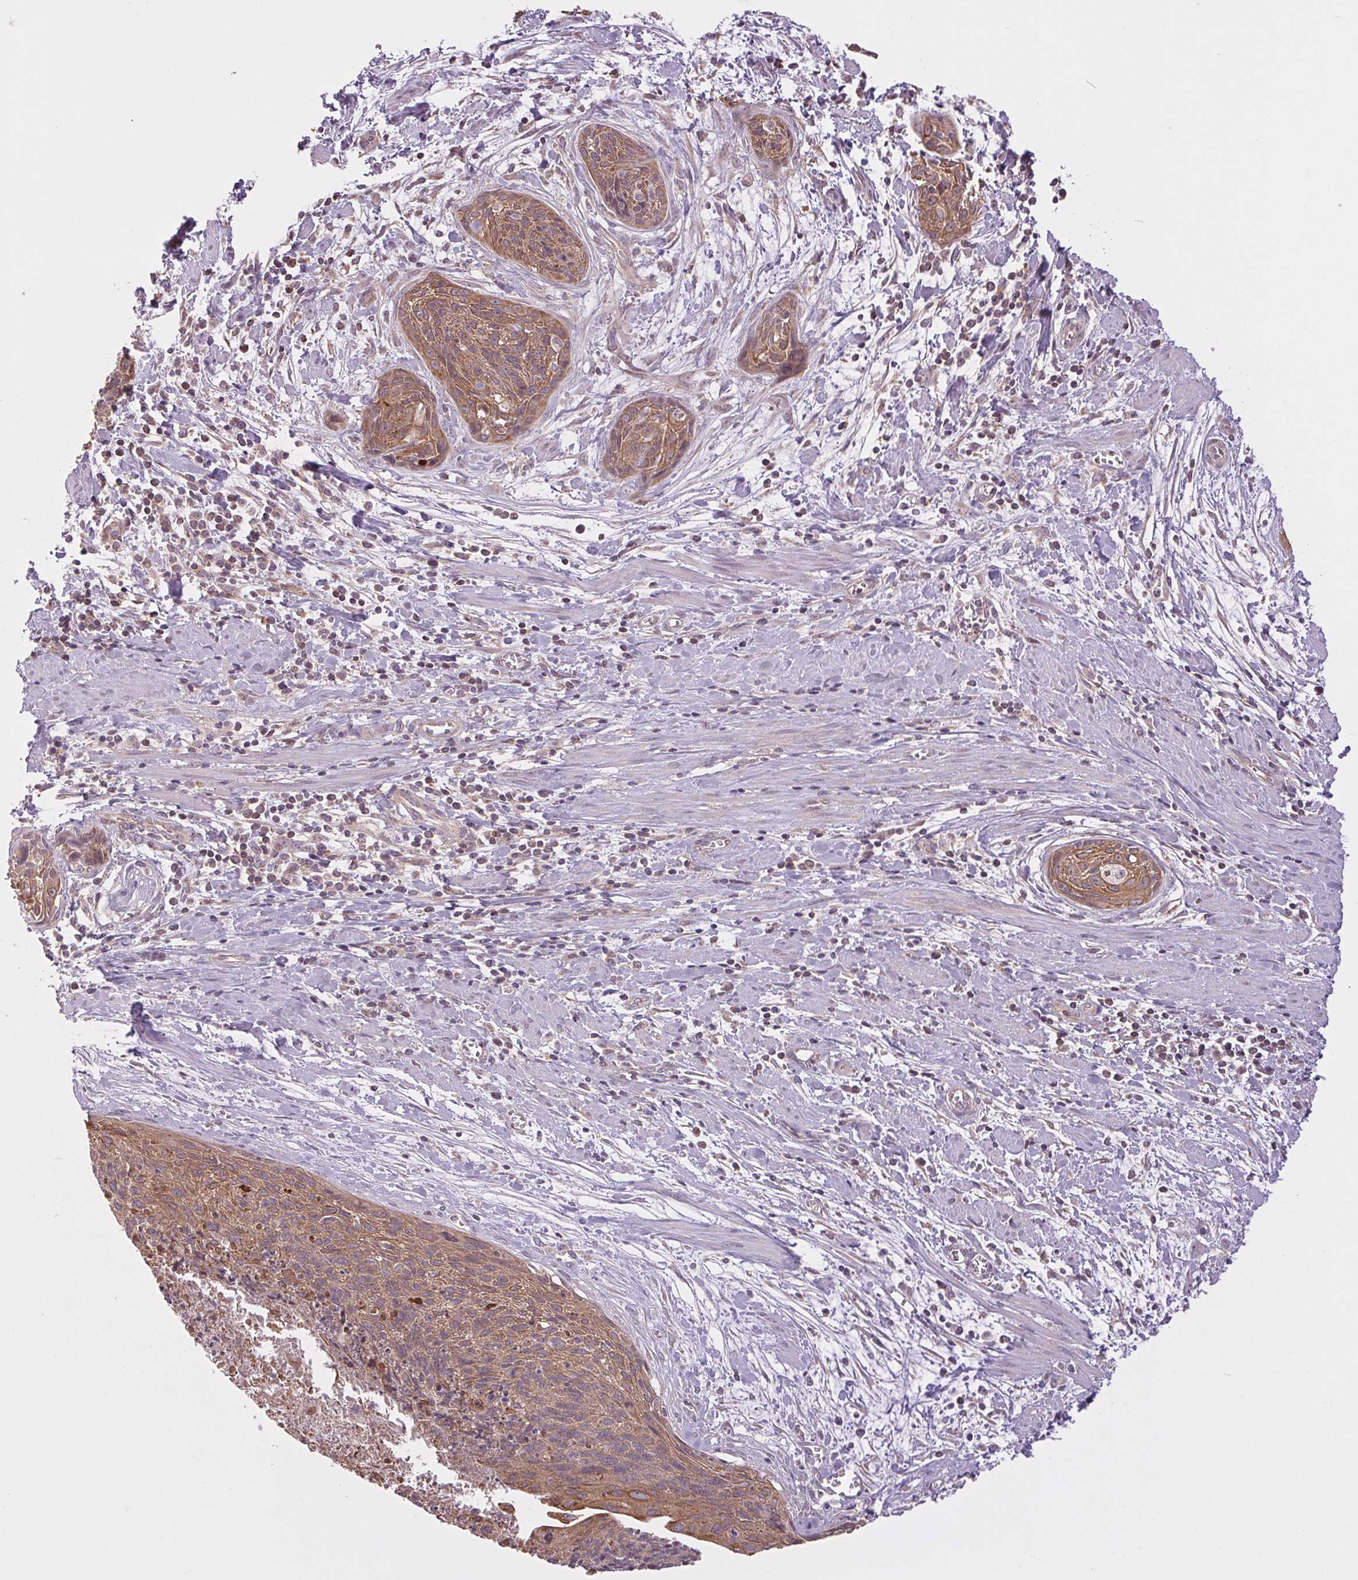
{"staining": {"intensity": "weak", "quantity": ">75%", "location": "cytoplasmic/membranous"}, "tissue": "cervical cancer", "cell_type": "Tumor cells", "image_type": "cancer", "snomed": [{"axis": "morphology", "description": "Squamous cell carcinoma, NOS"}, {"axis": "topography", "description": "Cervix"}], "caption": "Cervical cancer stained with a brown dye demonstrates weak cytoplasmic/membranous positive staining in about >75% of tumor cells.", "gene": "MAP3K5", "patient": {"sex": "female", "age": 55}}